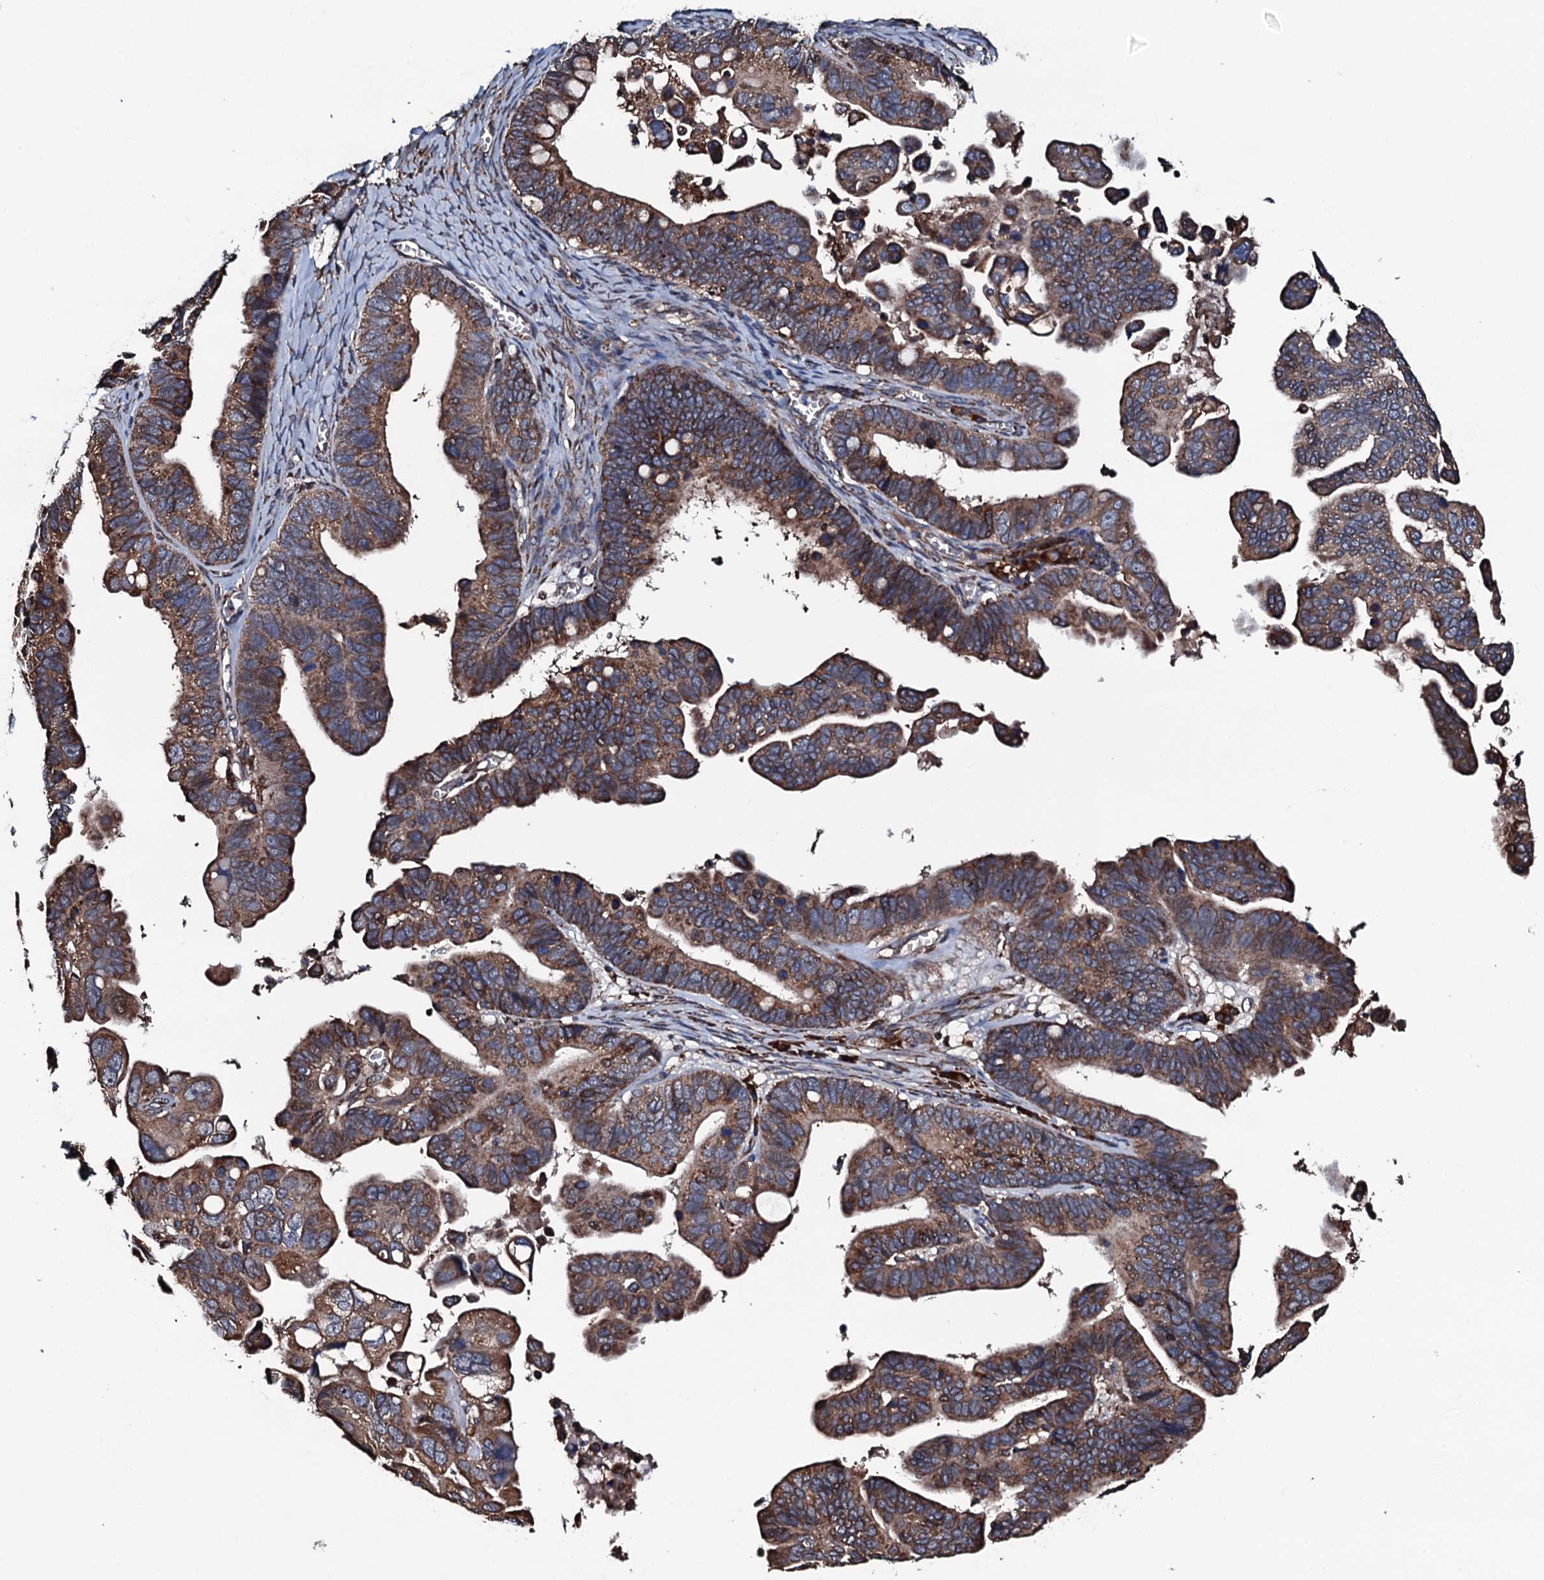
{"staining": {"intensity": "moderate", "quantity": ">75%", "location": "cytoplasmic/membranous"}, "tissue": "ovarian cancer", "cell_type": "Tumor cells", "image_type": "cancer", "snomed": [{"axis": "morphology", "description": "Cystadenocarcinoma, serous, NOS"}, {"axis": "topography", "description": "Ovary"}], "caption": "The micrograph shows immunohistochemical staining of ovarian serous cystadenocarcinoma. There is moderate cytoplasmic/membranous expression is seen in approximately >75% of tumor cells.", "gene": "RAB12", "patient": {"sex": "female", "age": 56}}